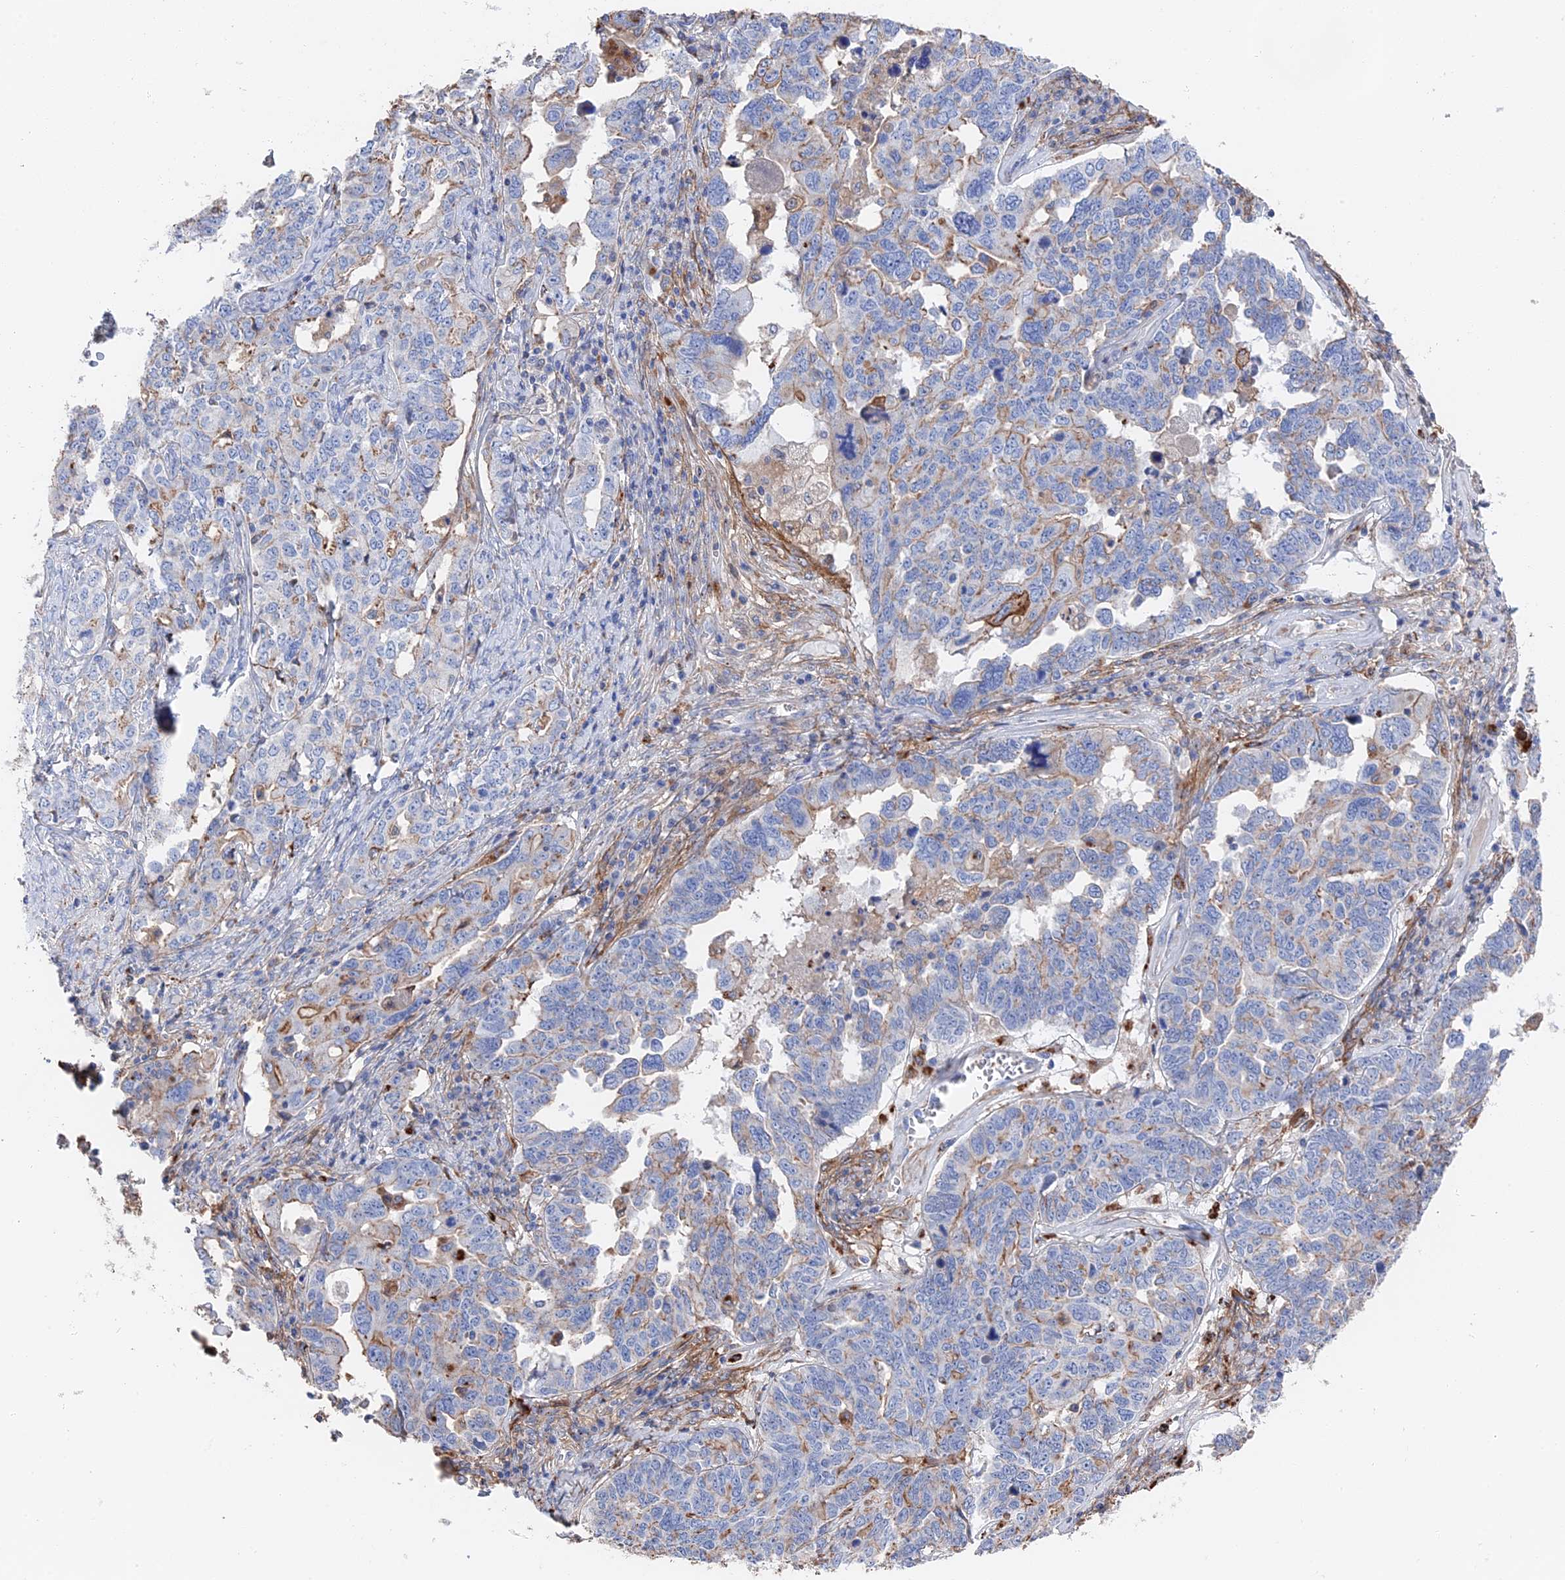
{"staining": {"intensity": "weak", "quantity": "25%-75%", "location": "cytoplasmic/membranous"}, "tissue": "ovarian cancer", "cell_type": "Tumor cells", "image_type": "cancer", "snomed": [{"axis": "morphology", "description": "Carcinoma, endometroid"}, {"axis": "topography", "description": "Ovary"}], "caption": "The image shows staining of ovarian cancer (endometroid carcinoma), revealing weak cytoplasmic/membranous protein expression (brown color) within tumor cells. (Brightfield microscopy of DAB IHC at high magnification).", "gene": "STRA6", "patient": {"sex": "female", "age": 62}}